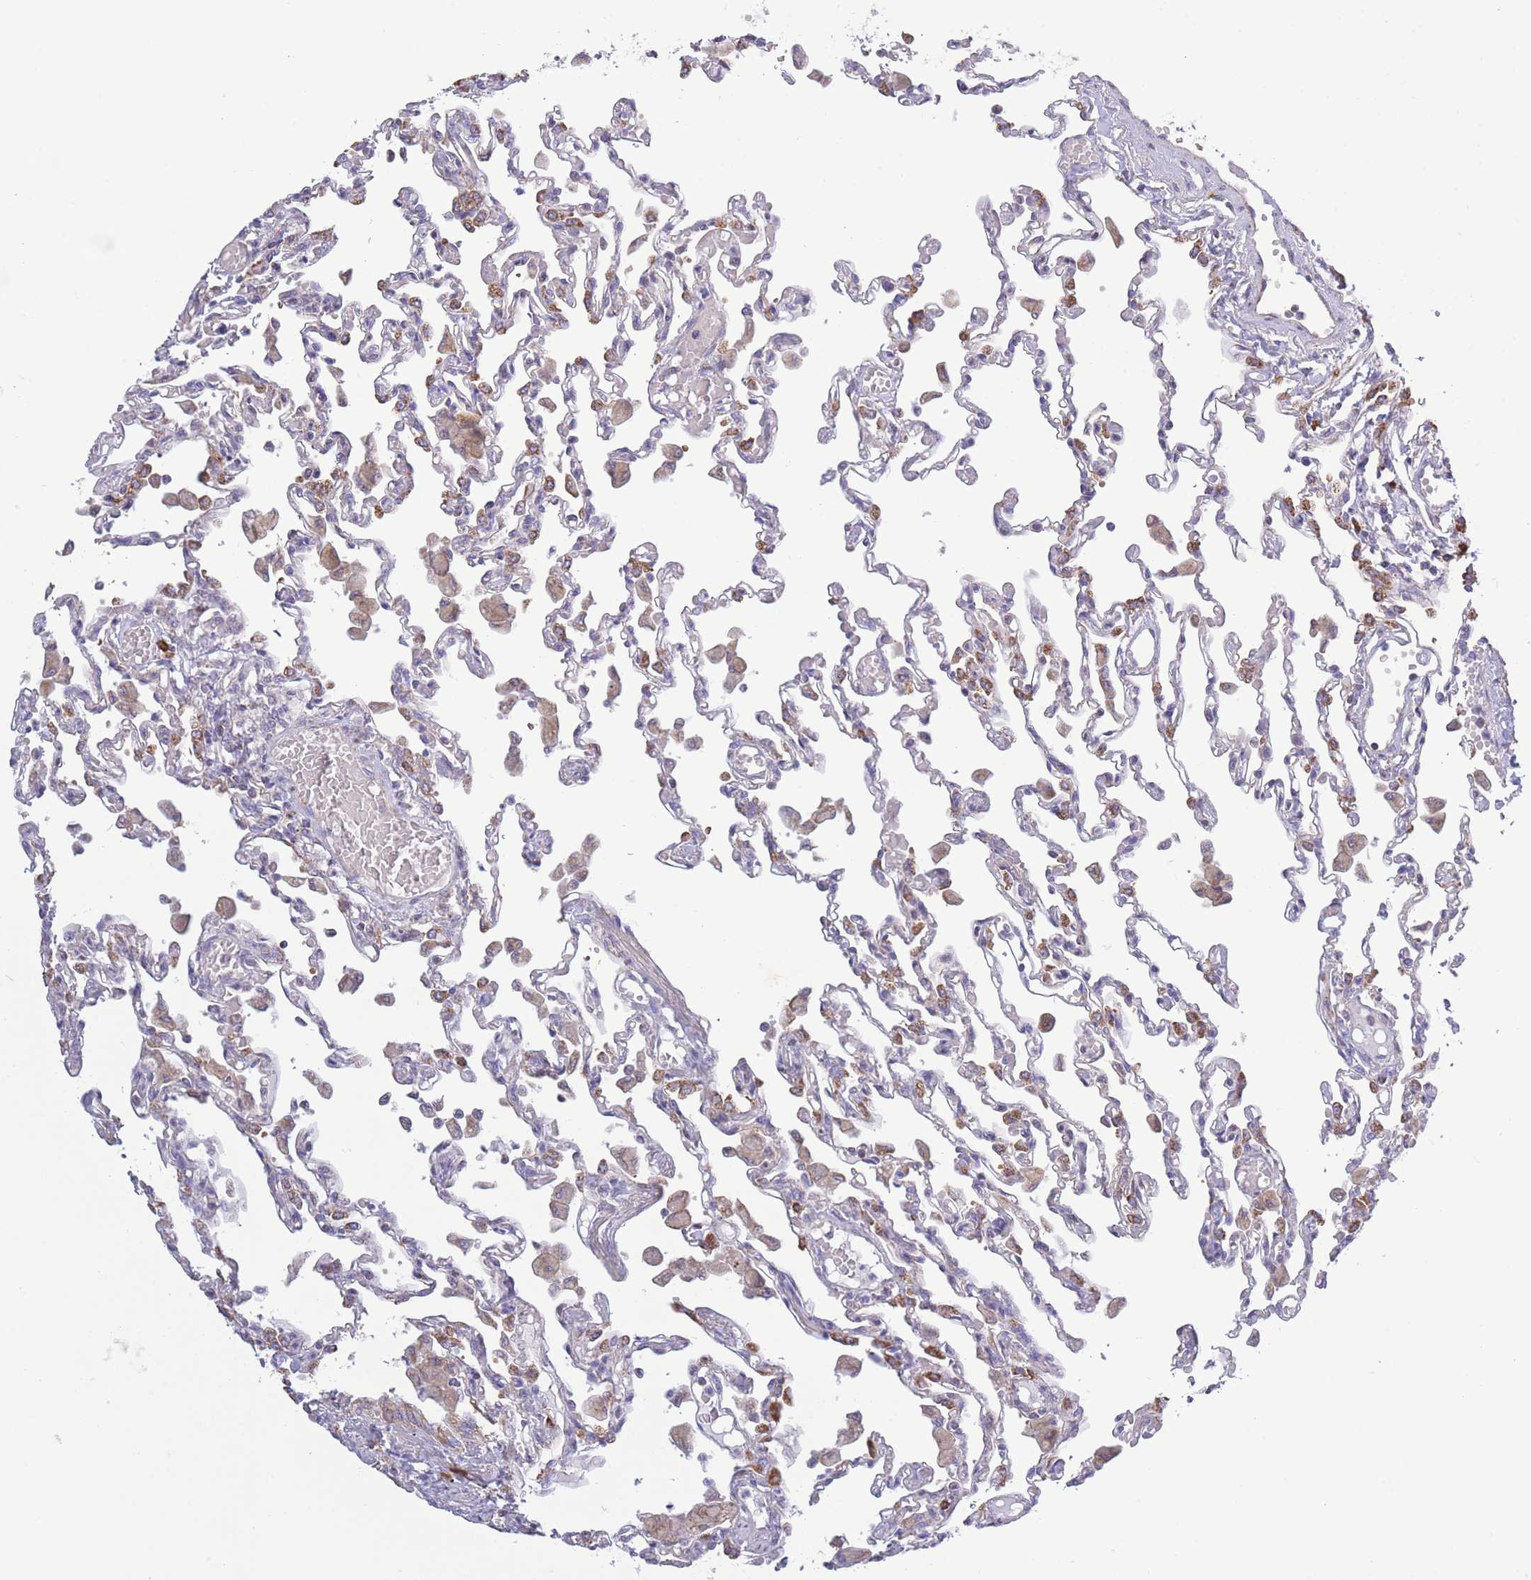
{"staining": {"intensity": "moderate", "quantity": "<25%", "location": "cytoplasmic/membranous"}, "tissue": "lung", "cell_type": "Alveolar cells", "image_type": "normal", "snomed": [{"axis": "morphology", "description": "Normal tissue, NOS"}, {"axis": "topography", "description": "Bronchus"}, {"axis": "topography", "description": "Lung"}], "caption": "A low amount of moderate cytoplasmic/membranous staining is appreciated in approximately <25% of alveolar cells in normal lung. Immunohistochemistry stains the protein of interest in brown and the nuclei are stained blue.", "gene": "PDHA1", "patient": {"sex": "female", "age": 49}}